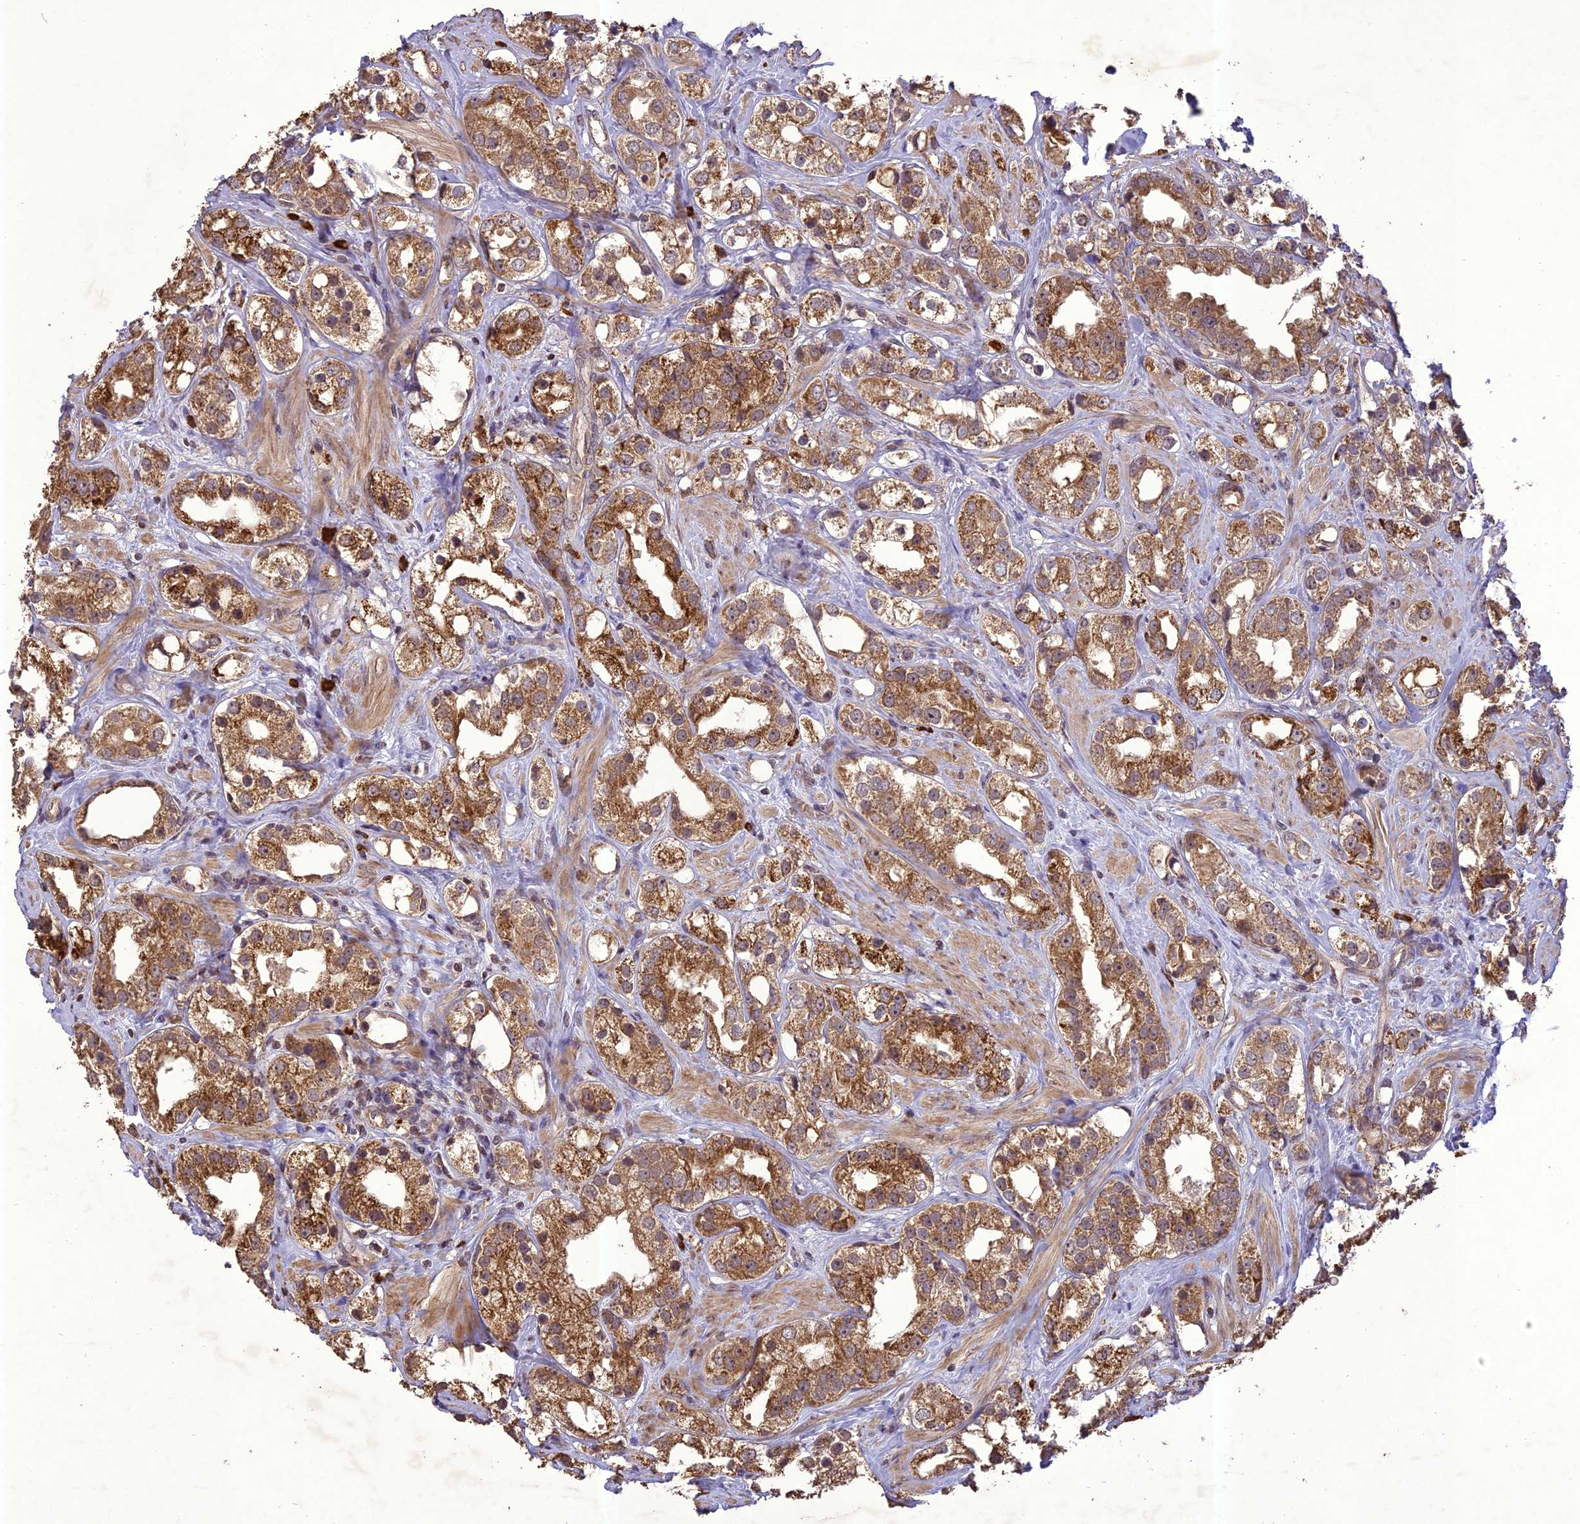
{"staining": {"intensity": "moderate", "quantity": ">75%", "location": "cytoplasmic/membranous"}, "tissue": "prostate cancer", "cell_type": "Tumor cells", "image_type": "cancer", "snomed": [{"axis": "morphology", "description": "Adenocarcinoma, NOS"}, {"axis": "topography", "description": "Prostate"}], "caption": "A high-resolution photomicrograph shows immunohistochemistry (IHC) staining of prostate adenocarcinoma, which displays moderate cytoplasmic/membranous positivity in about >75% of tumor cells. Nuclei are stained in blue.", "gene": "TIGD7", "patient": {"sex": "male", "age": 79}}